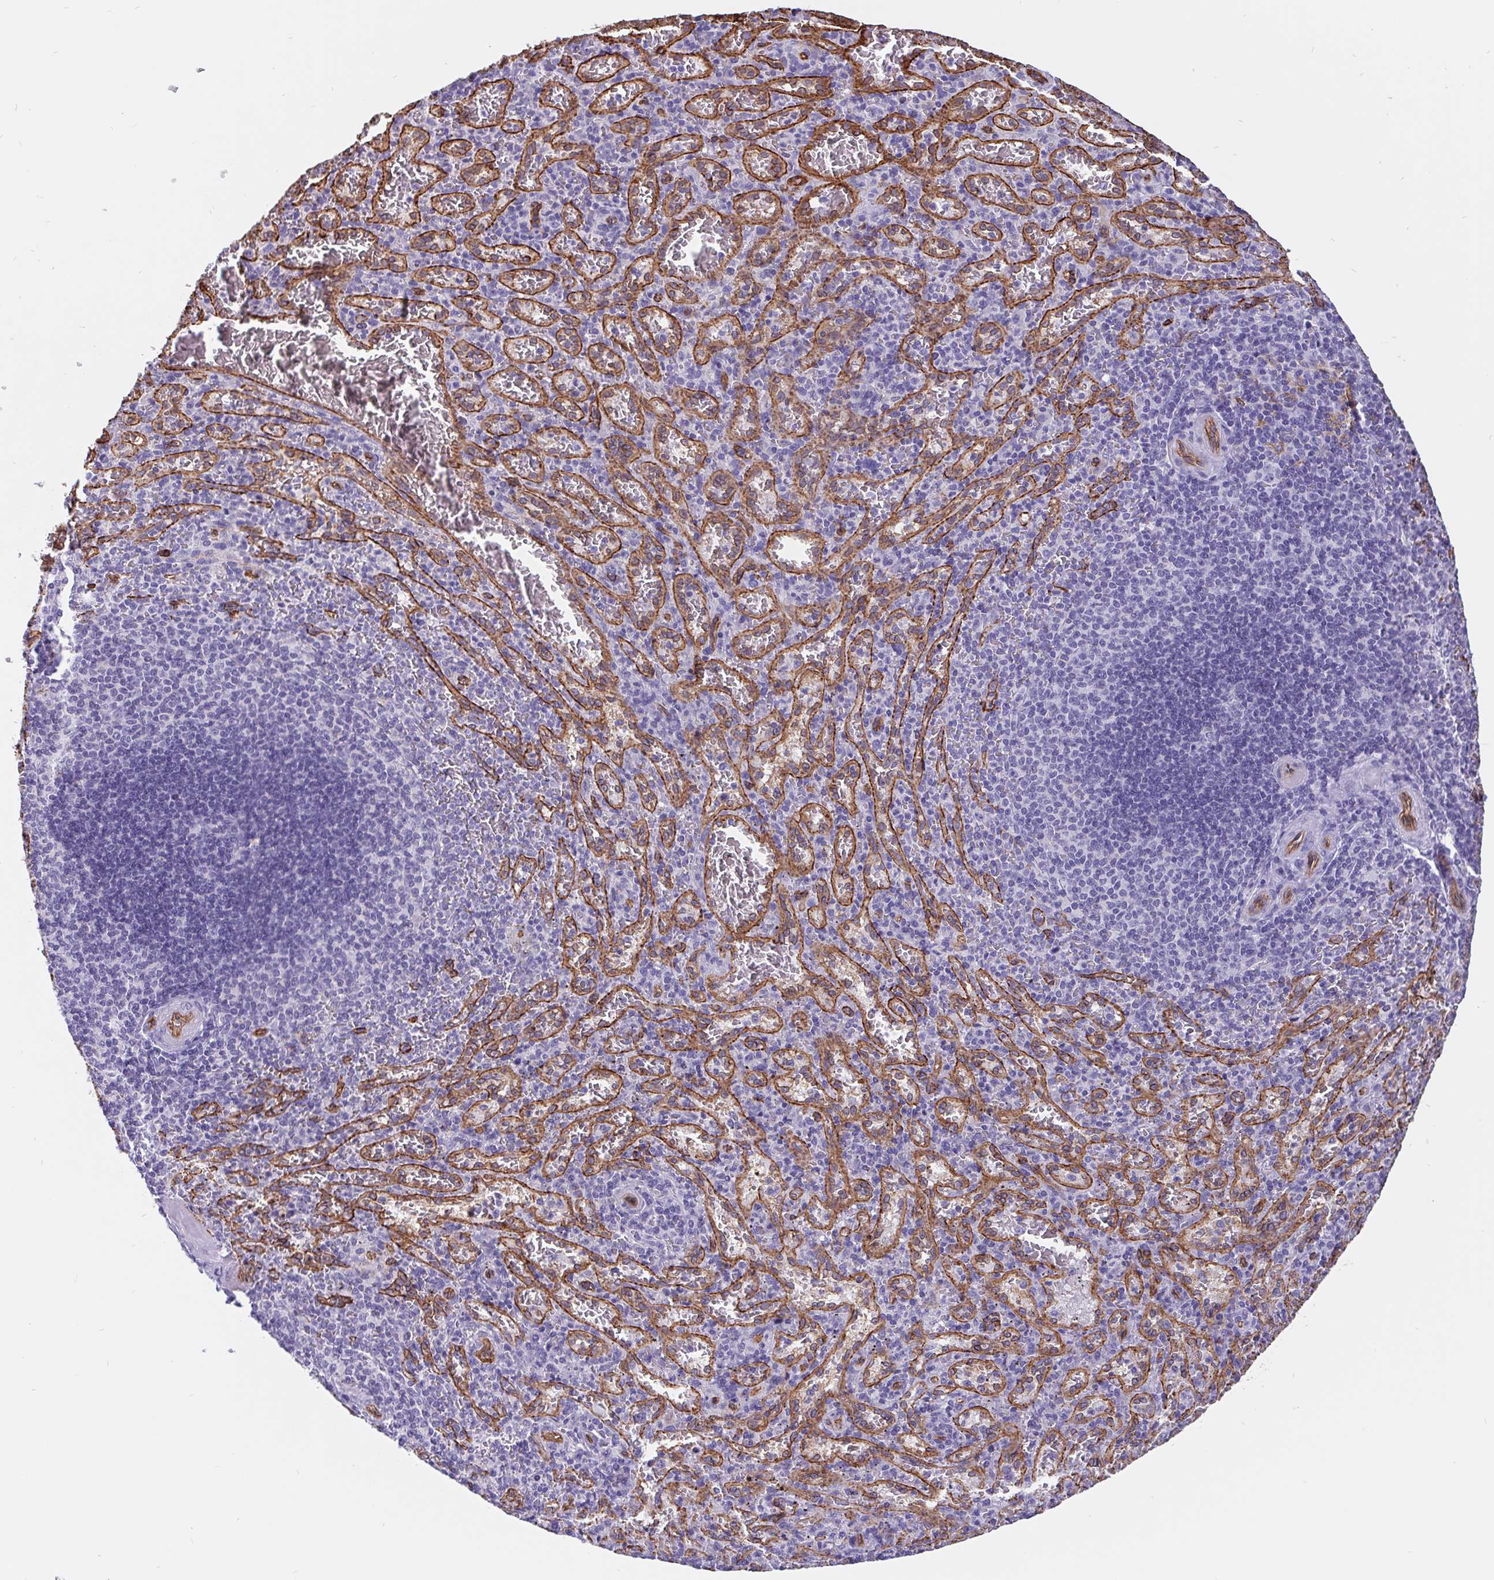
{"staining": {"intensity": "negative", "quantity": "none", "location": "none"}, "tissue": "spleen", "cell_type": "Cells in red pulp", "image_type": "normal", "snomed": [{"axis": "morphology", "description": "Normal tissue, NOS"}, {"axis": "topography", "description": "Spleen"}], "caption": "The immunohistochemistry (IHC) histopathology image has no significant positivity in cells in red pulp of spleen. (Immunohistochemistry, brightfield microscopy, high magnification).", "gene": "LIMCH1", "patient": {"sex": "male", "age": 57}}